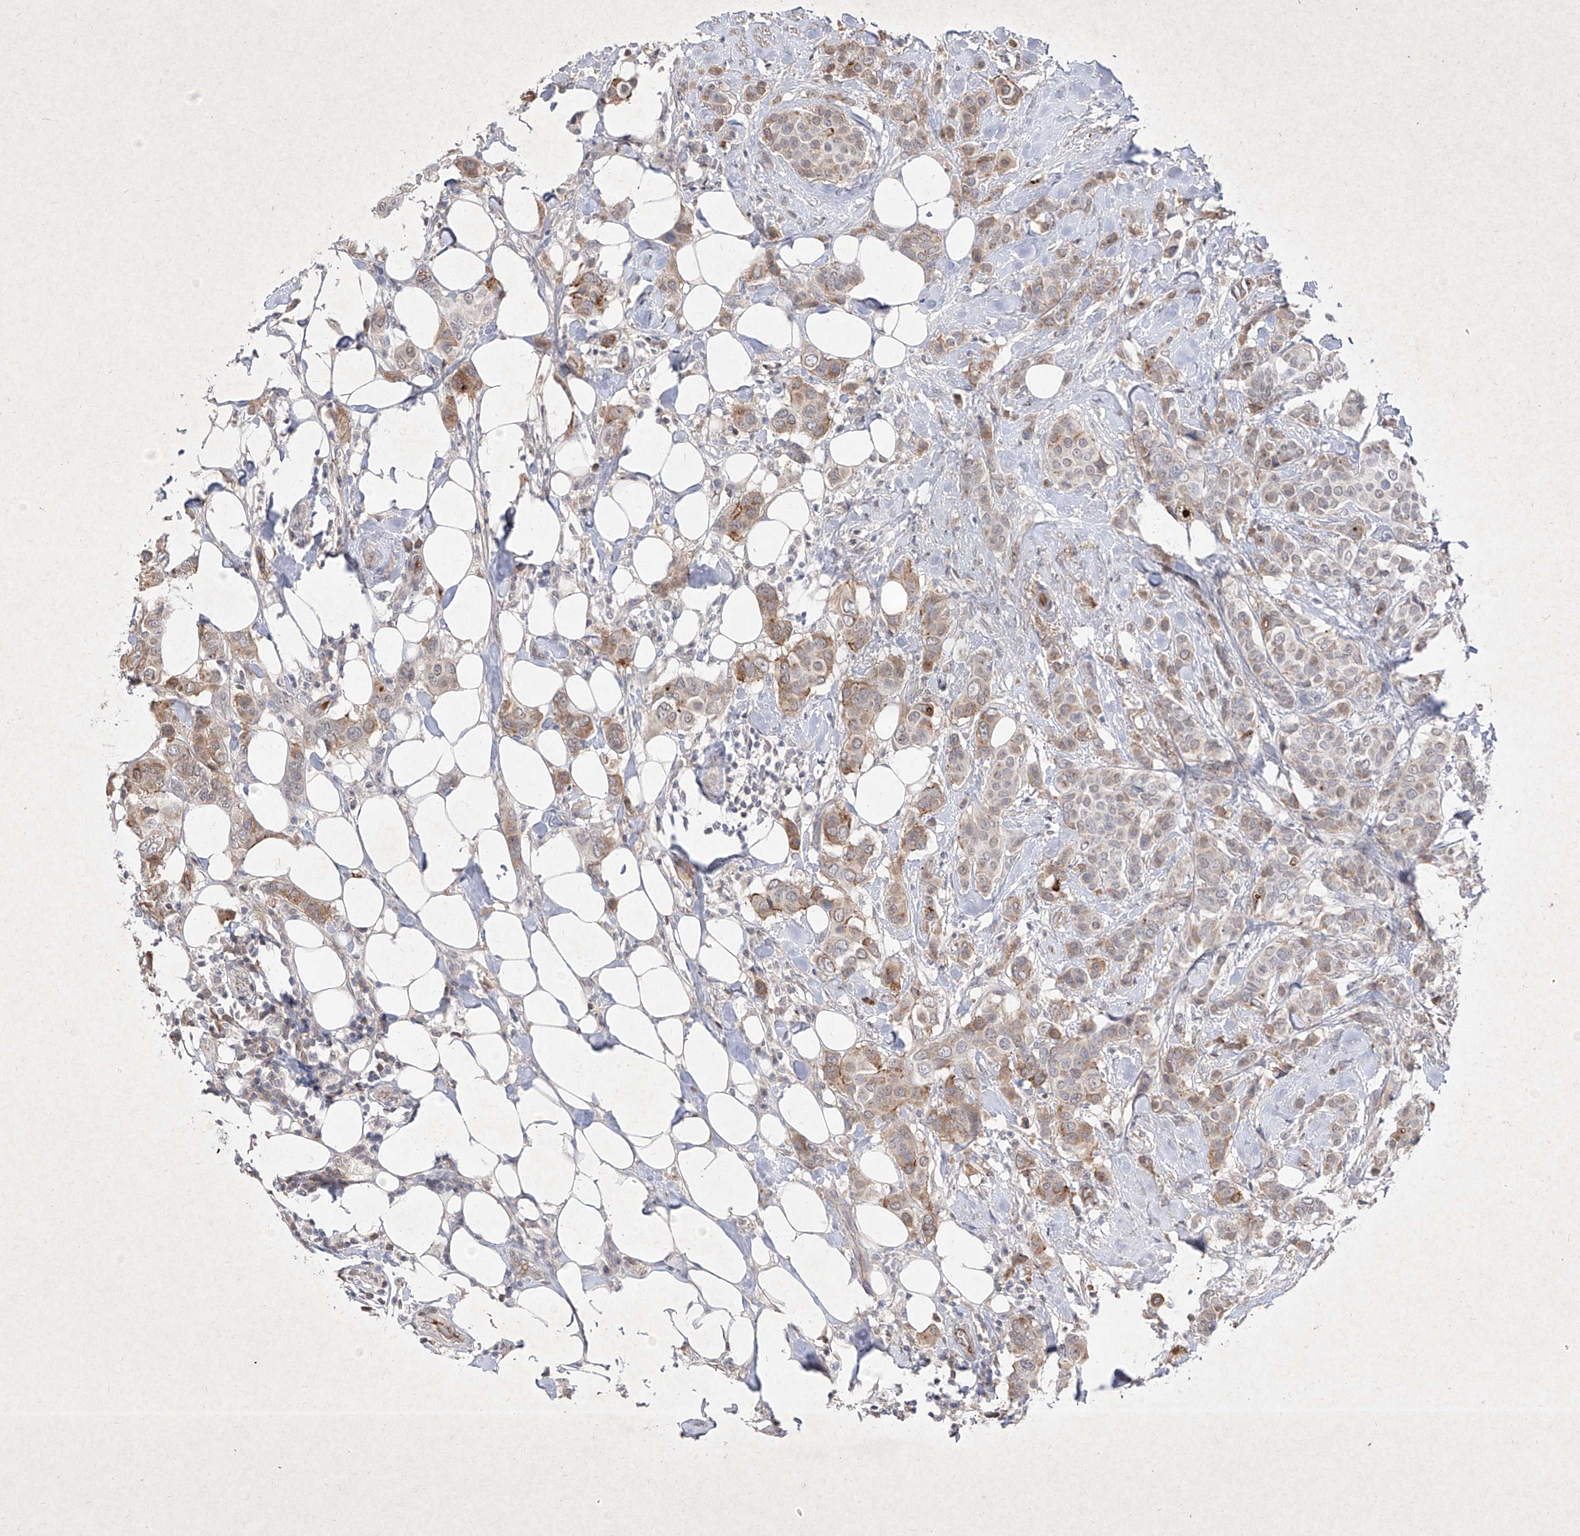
{"staining": {"intensity": "moderate", "quantity": "<25%", "location": "cytoplasmic/membranous"}, "tissue": "breast cancer", "cell_type": "Tumor cells", "image_type": "cancer", "snomed": [{"axis": "morphology", "description": "Lobular carcinoma"}, {"axis": "topography", "description": "Breast"}], "caption": "Breast lobular carcinoma stained with DAB (3,3'-diaminobenzidine) immunohistochemistry shows low levels of moderate cytoplasmic/membranous staining in about <25% of tumor cells.", "gene": "C4A", "patient": {"sex": "female", "age": 51}}